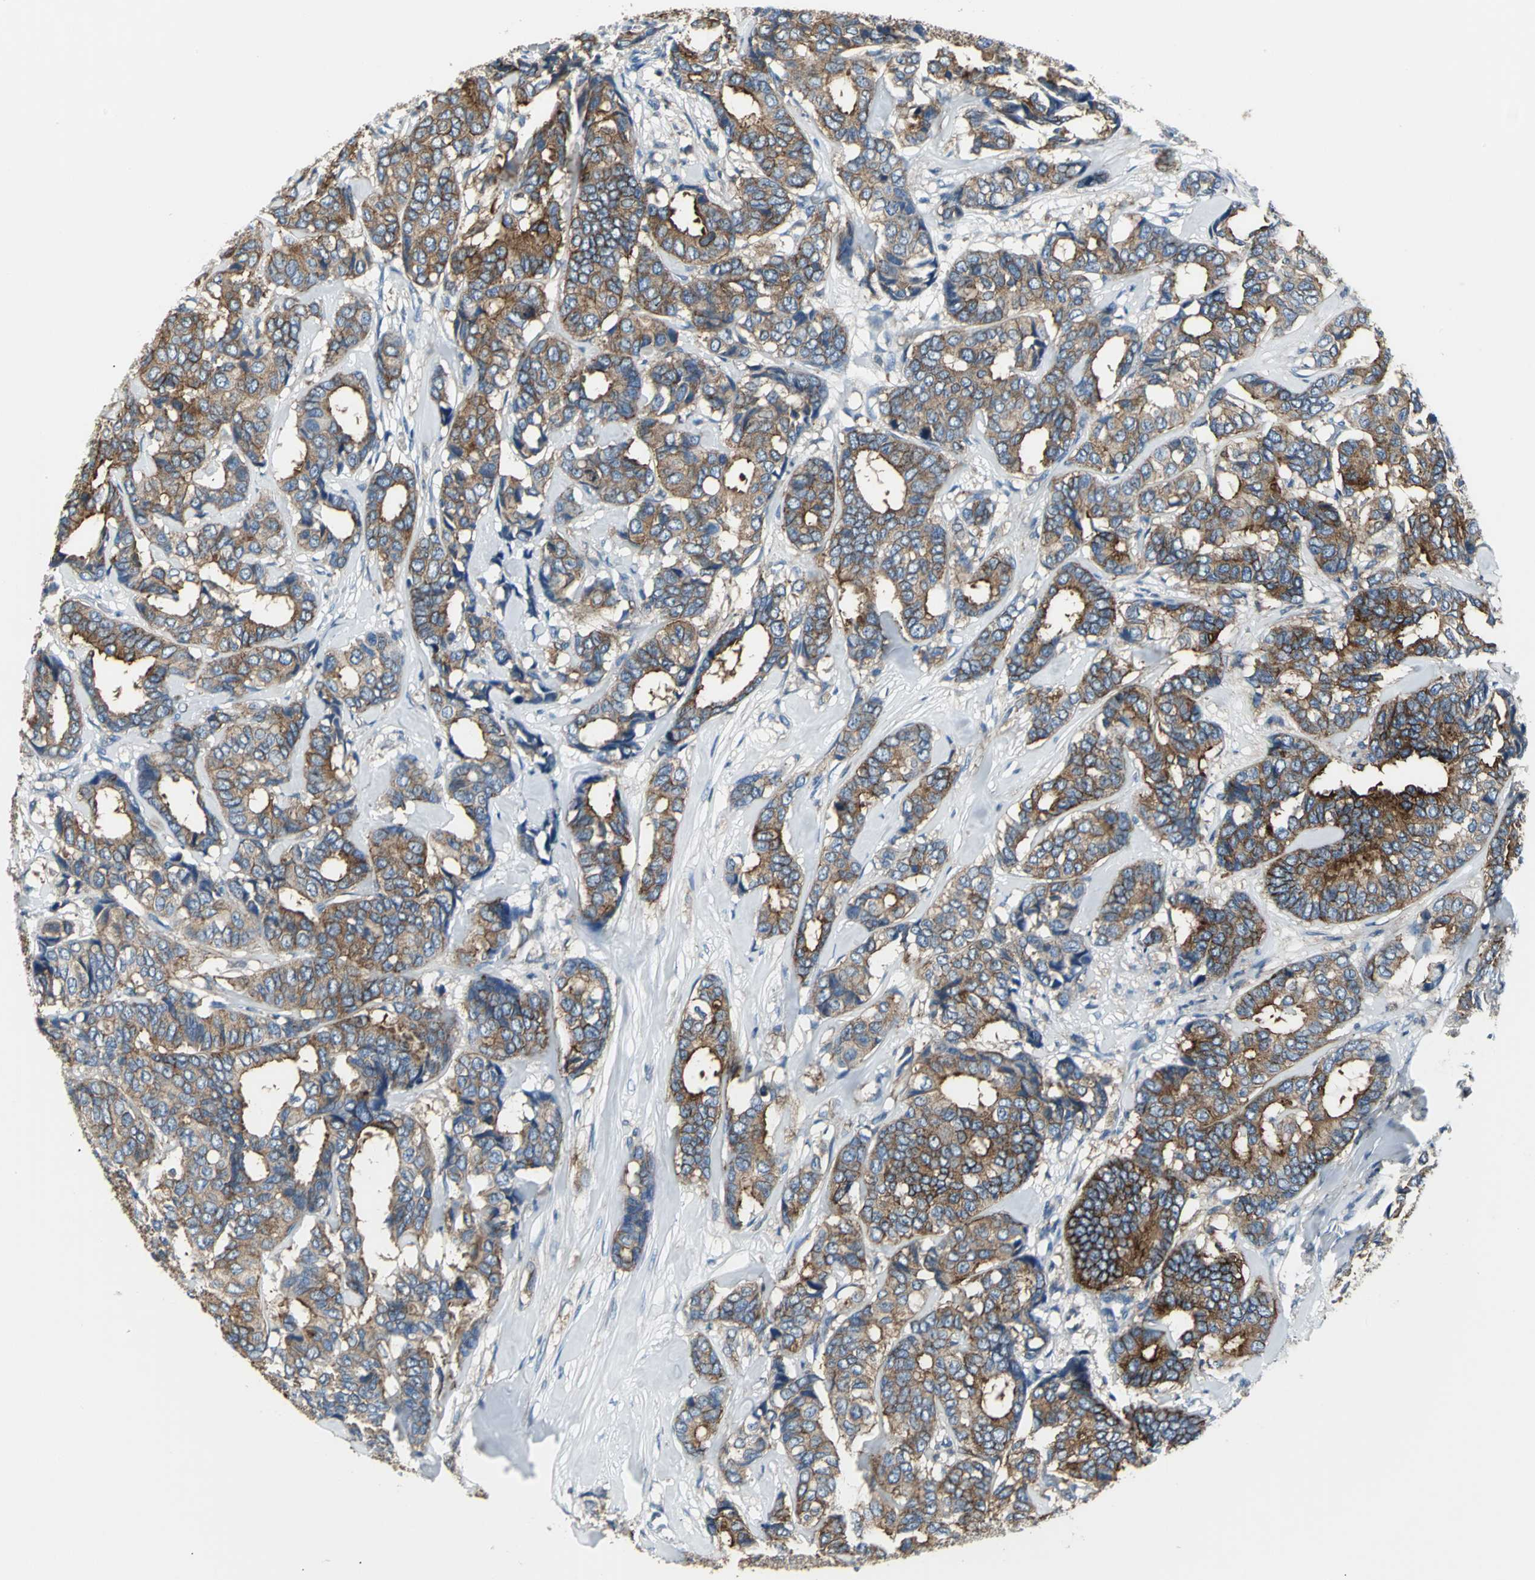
{"staining": {"intensity": "moderate", "quantity": ">75%", "location": "cytoplasmic/membranous"}, "tissue": "breast cancer", "cell_type": "Tumor cells", "image_type": "cancer", "snomed": [{"axis": "morphology", "description": "Duct carcinoma"}, {"axis": "topography", "description": "Breast"}], "caption": "Immunohistochemistry staining of breast cancer, which shows medium levels of moderate cytoplasmic/membranous positivity in about >75% of tumor cells indicating moderate cytoplasmic/membranous protein staining. The staining was performed using DAB (brown) for protein detection and nuclei were counterstained in hematoxylin (blue).", "gene": "IQGAP2", "patient": {"sex": "female", "age": 87}}